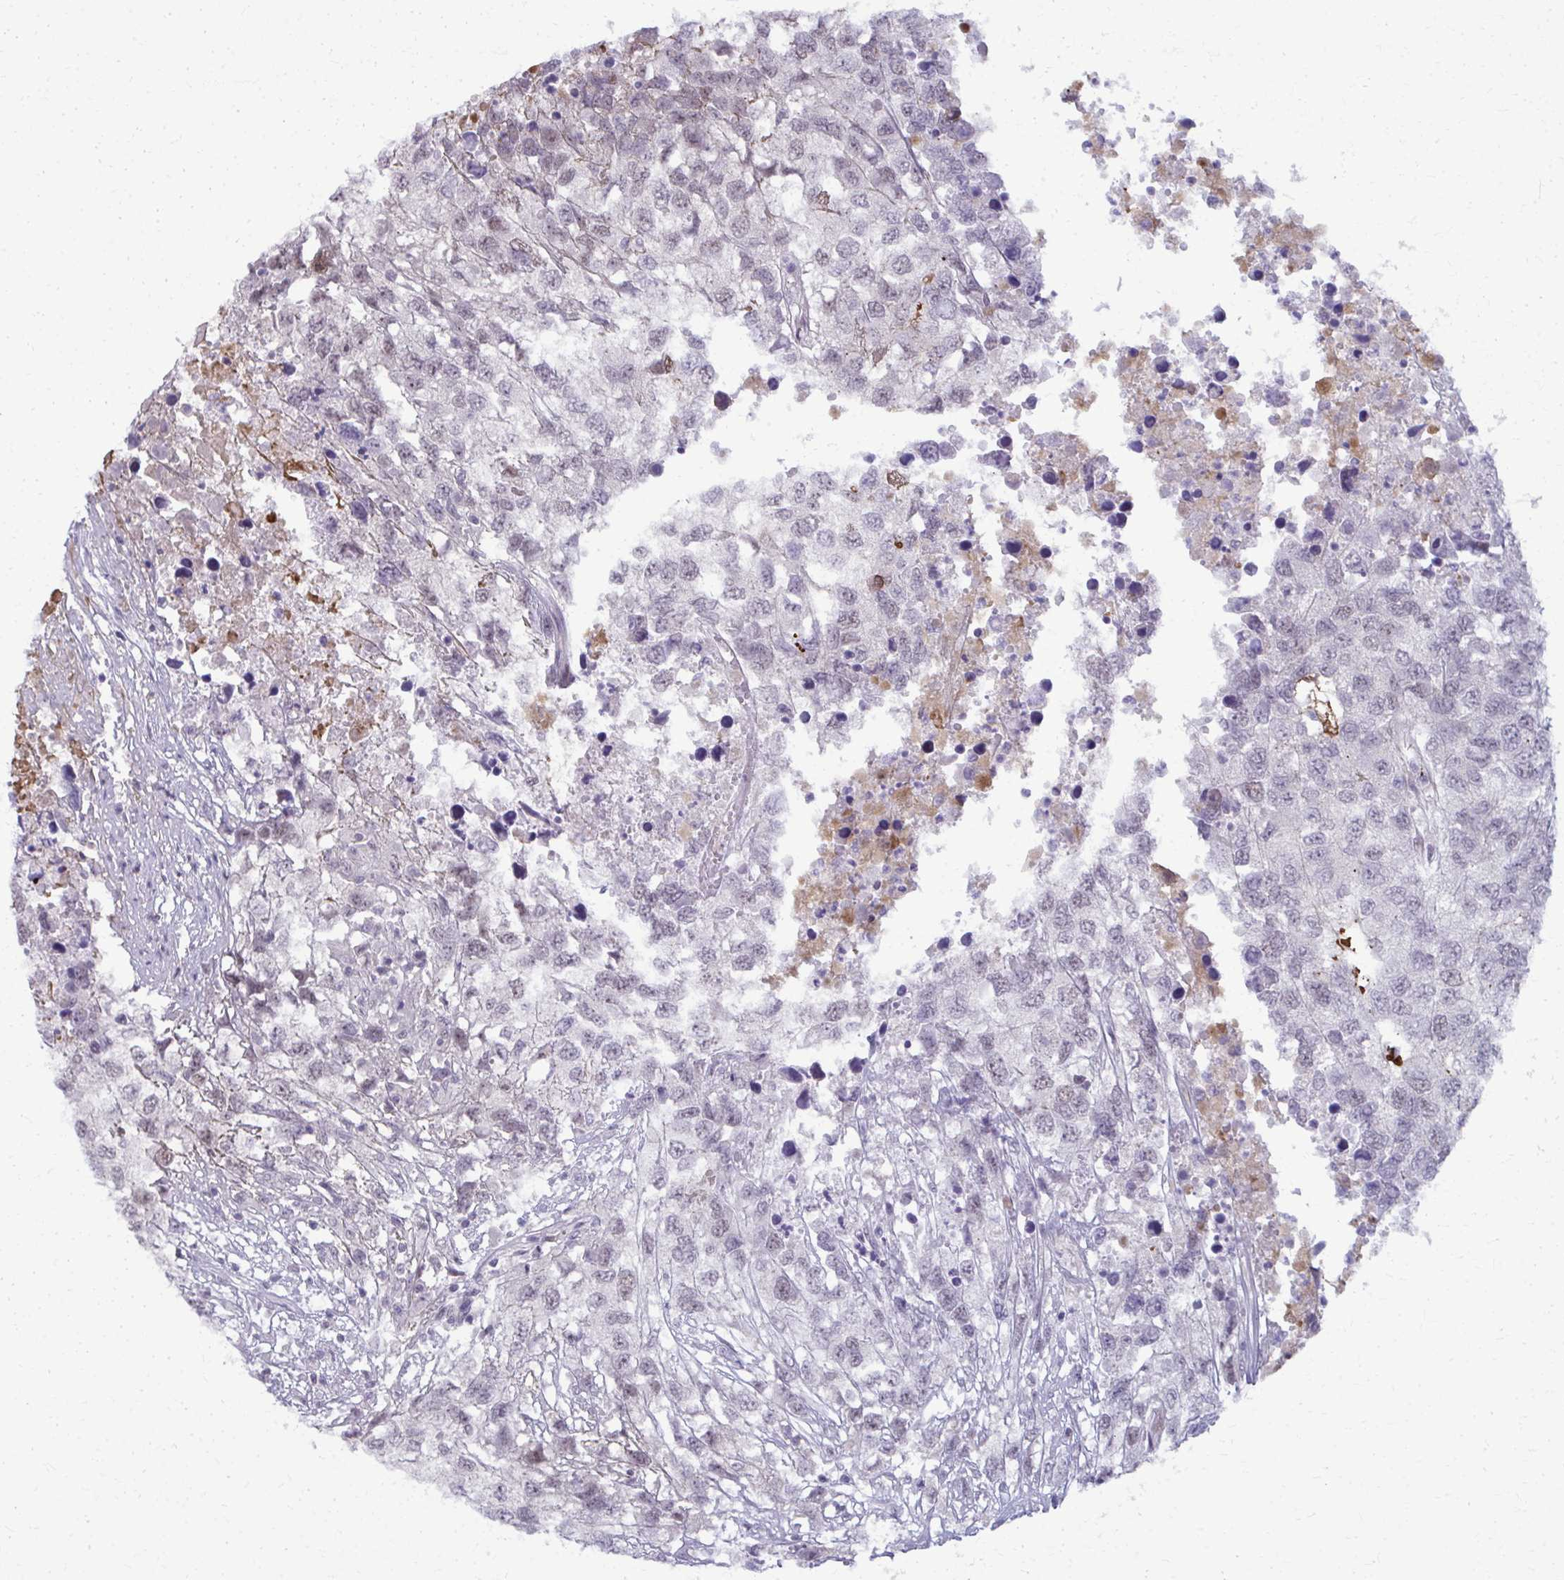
{"staining": {"intensity": "negative", "quantity": "none", "location": "none"}, "tissue": "testis cancer", "cell_type": "Tumor cells", "image_type": "cancer", "snomed": [{"axis": "morphology", "description": "Carcinoma, Embryonal, NOS"}, {"axis": "topography", "description": "Testis"}], "caption": "IHC micrograph of neoplastic tissue: testis embryonal carcinoma stained with DAB (3,3'-diaminobenzidine) demonstrates no significant protein expression in tumor cells.", "gene": "MAF1", "patient": {"sex": "male", "age": 83}}